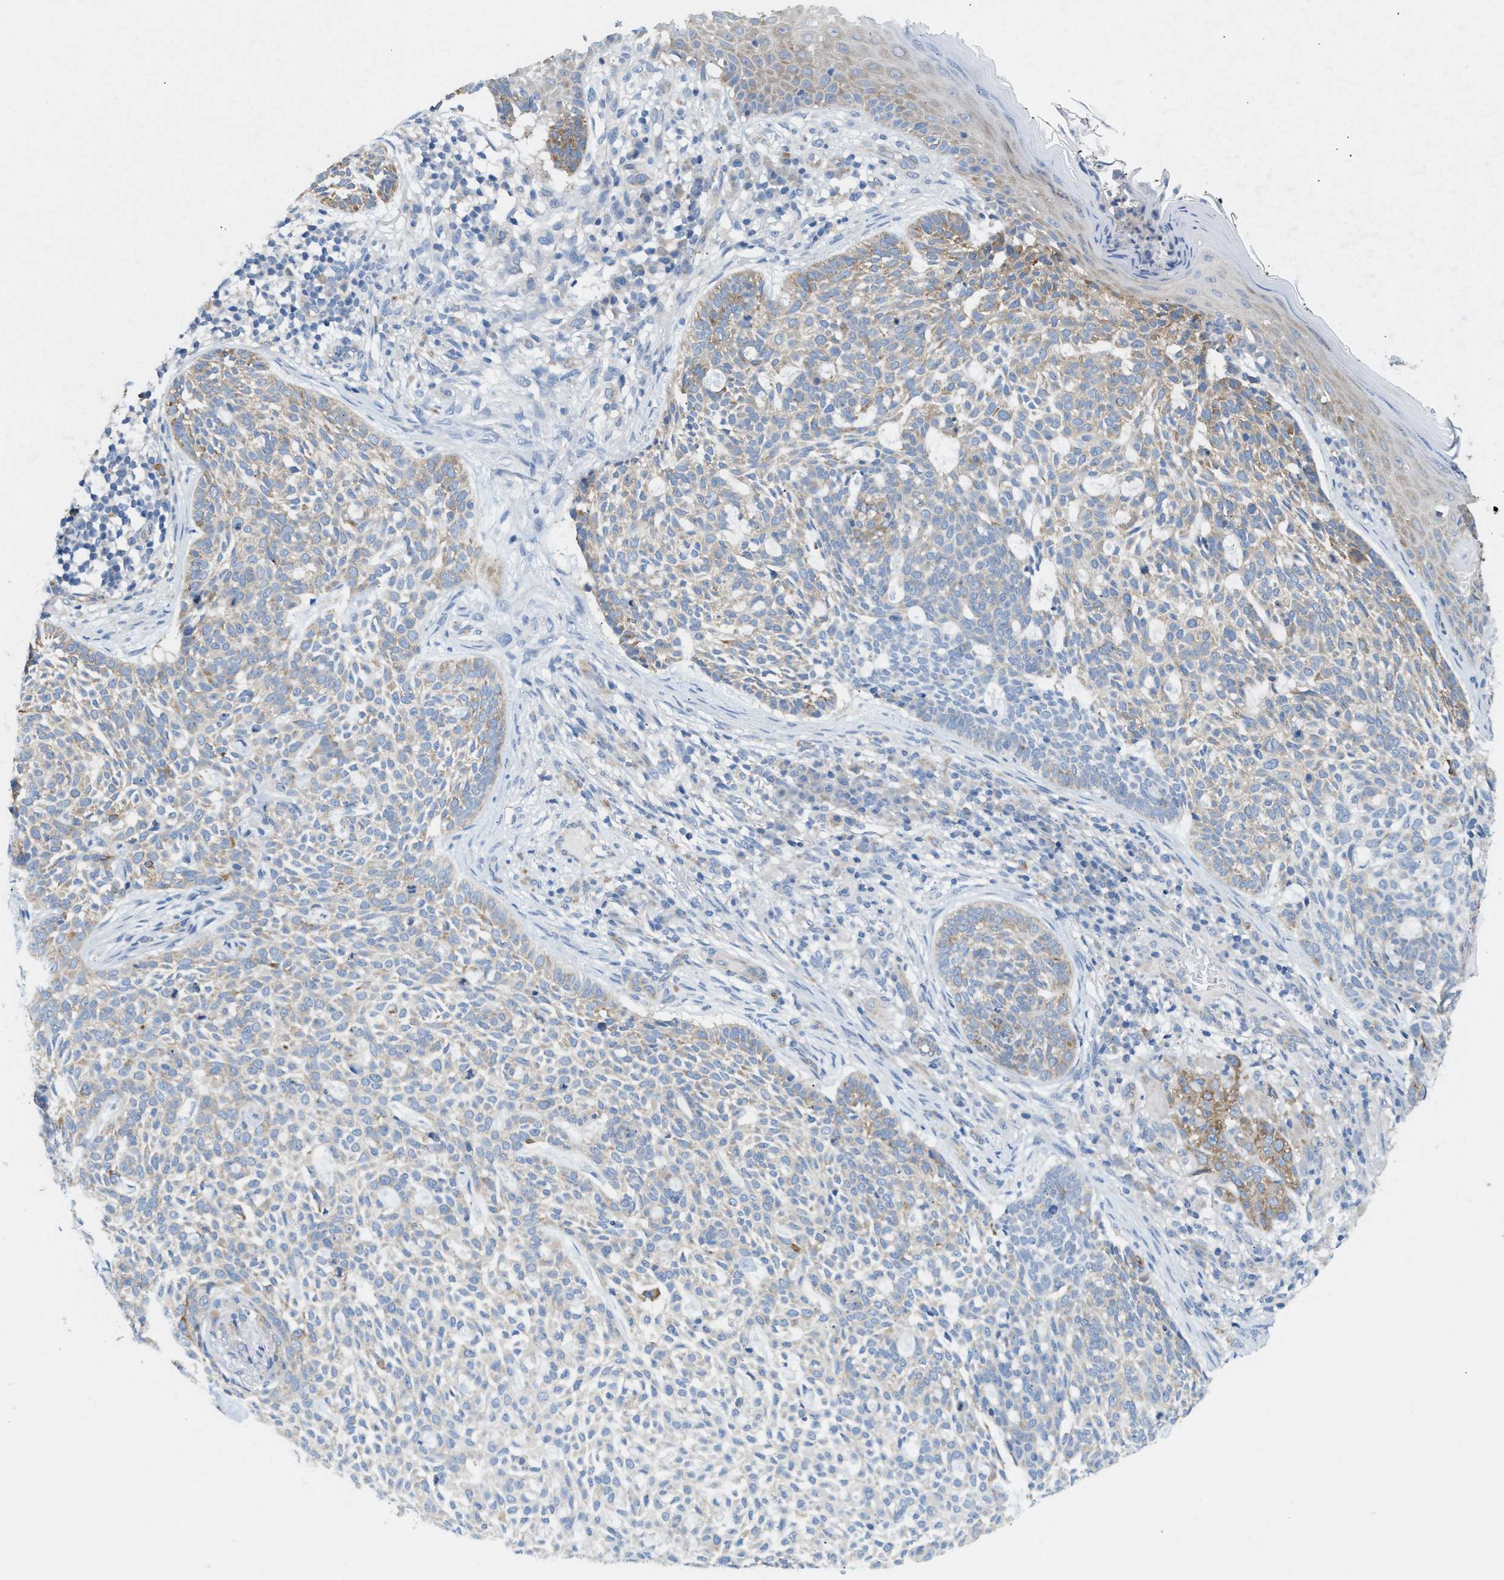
{"staining": {"intensity": "weak", "quantity": "25%-75%", "location": "cytoplasmic/membranous"}, "tissue": "skin cancer", "cell_type": "Tumor cells", "image_type": "cancer", "snomed": [{"axis": "morphology", "description": "Basal cell carcinoma"}, {"axis": "topography", "description": "Skin"}], "caption": "Protein expression by immunohistochemistry shows weak cytoplasmic/membranous positivity in about 25%-75% of tumor cells in skin cancer. (Brightfield microscopy of DAB IHC at high magnification).", "gene": "UBAP2", "patient": {"sex": "female", "age": 64}}